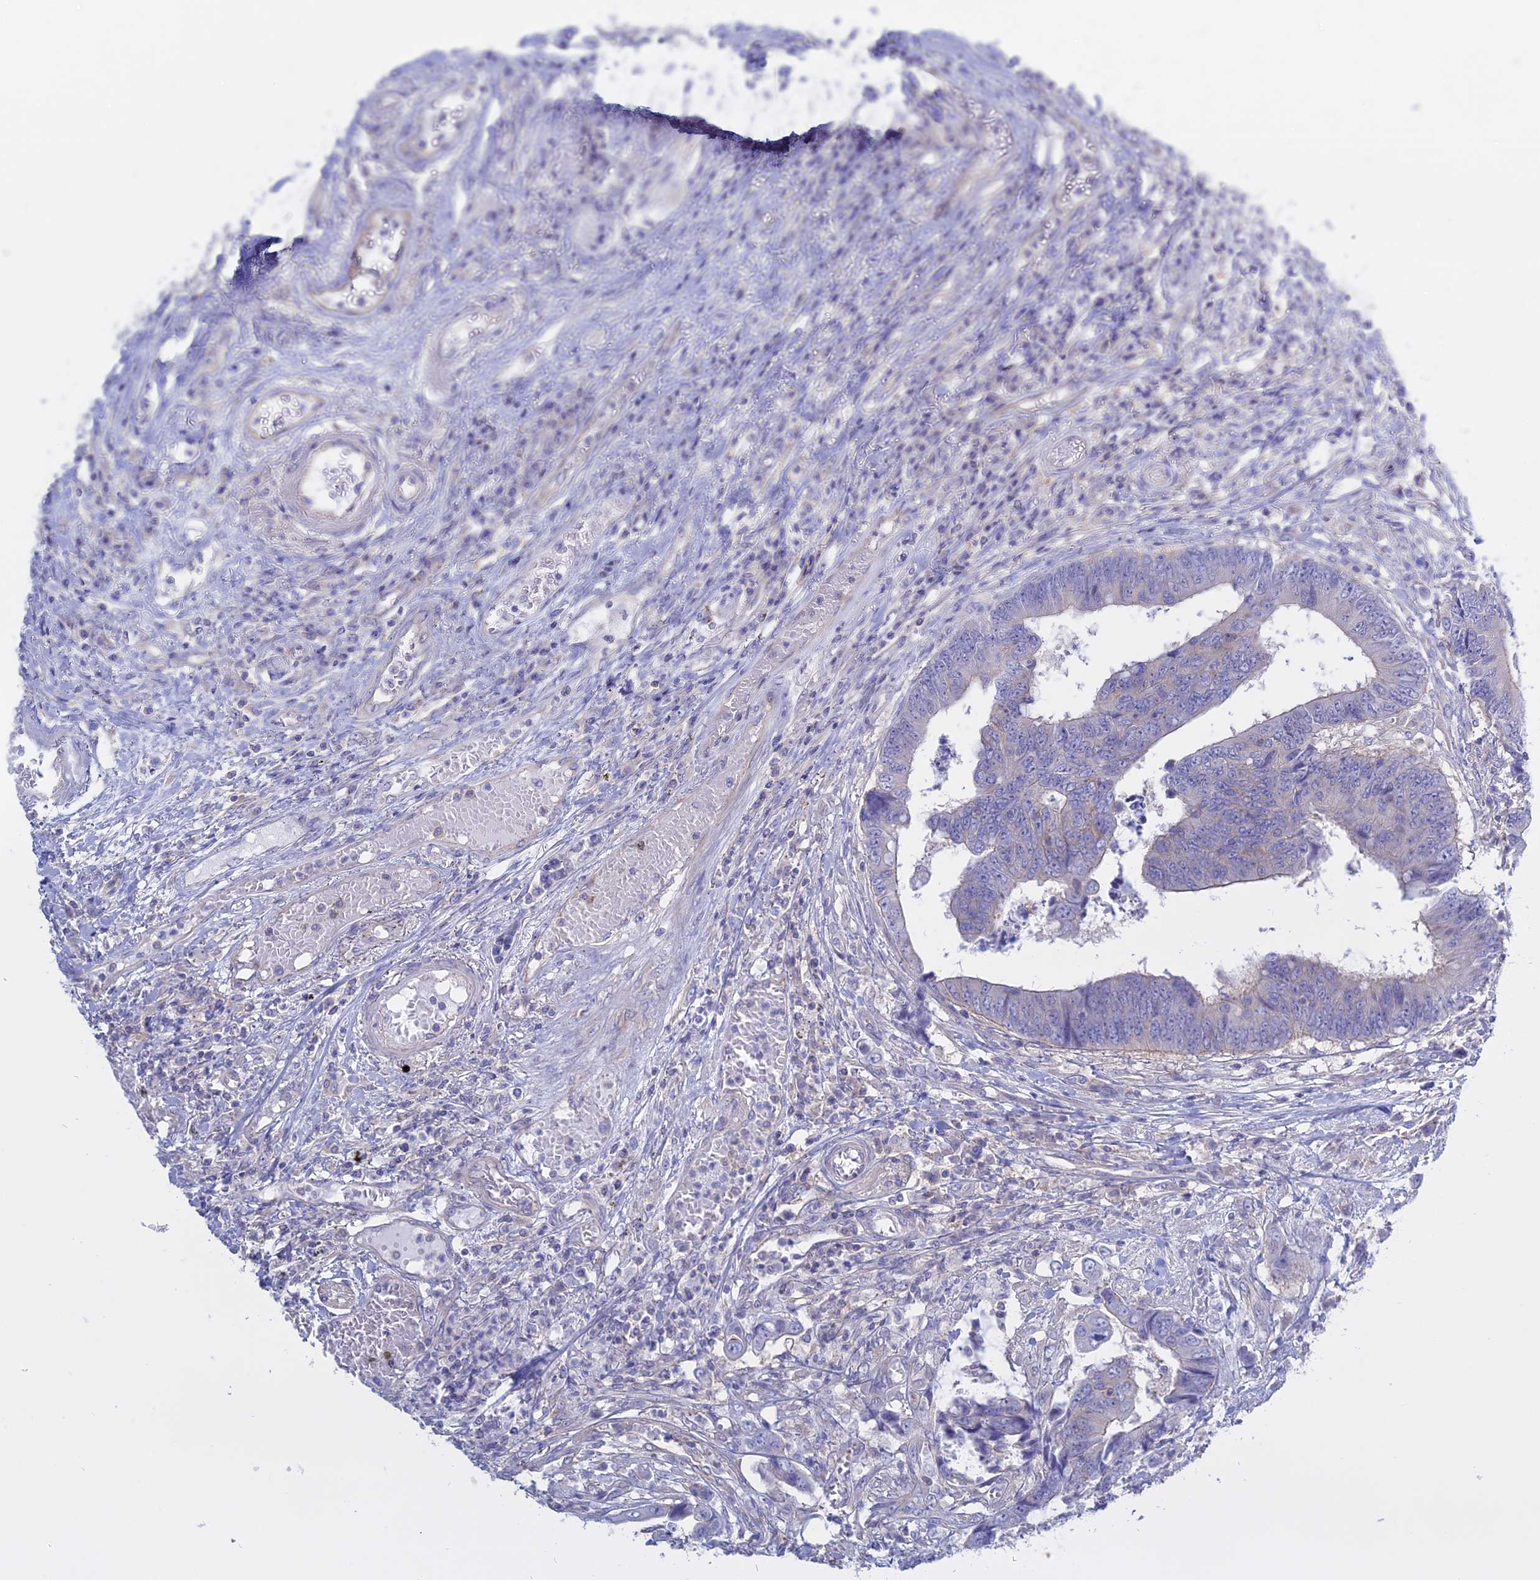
{"staining": {"intensity": "negative", "quantity": "none", "location": "none"}, "tissue": "colorectal cancer", "cell_type": "Tumor cells", "image_type": "cancer", "snomed": [{"axis": "morphology", "description": "Adenocarcinoma, NOS"}, {"axis": "topography", "description": "Rectum"}], "caption": "There is no significant positivity in tumor cells of colorectal cancer (adenocarcinoma).", "gene": "AHCYL1", "patient": {"sex": "male", "age": 84}}